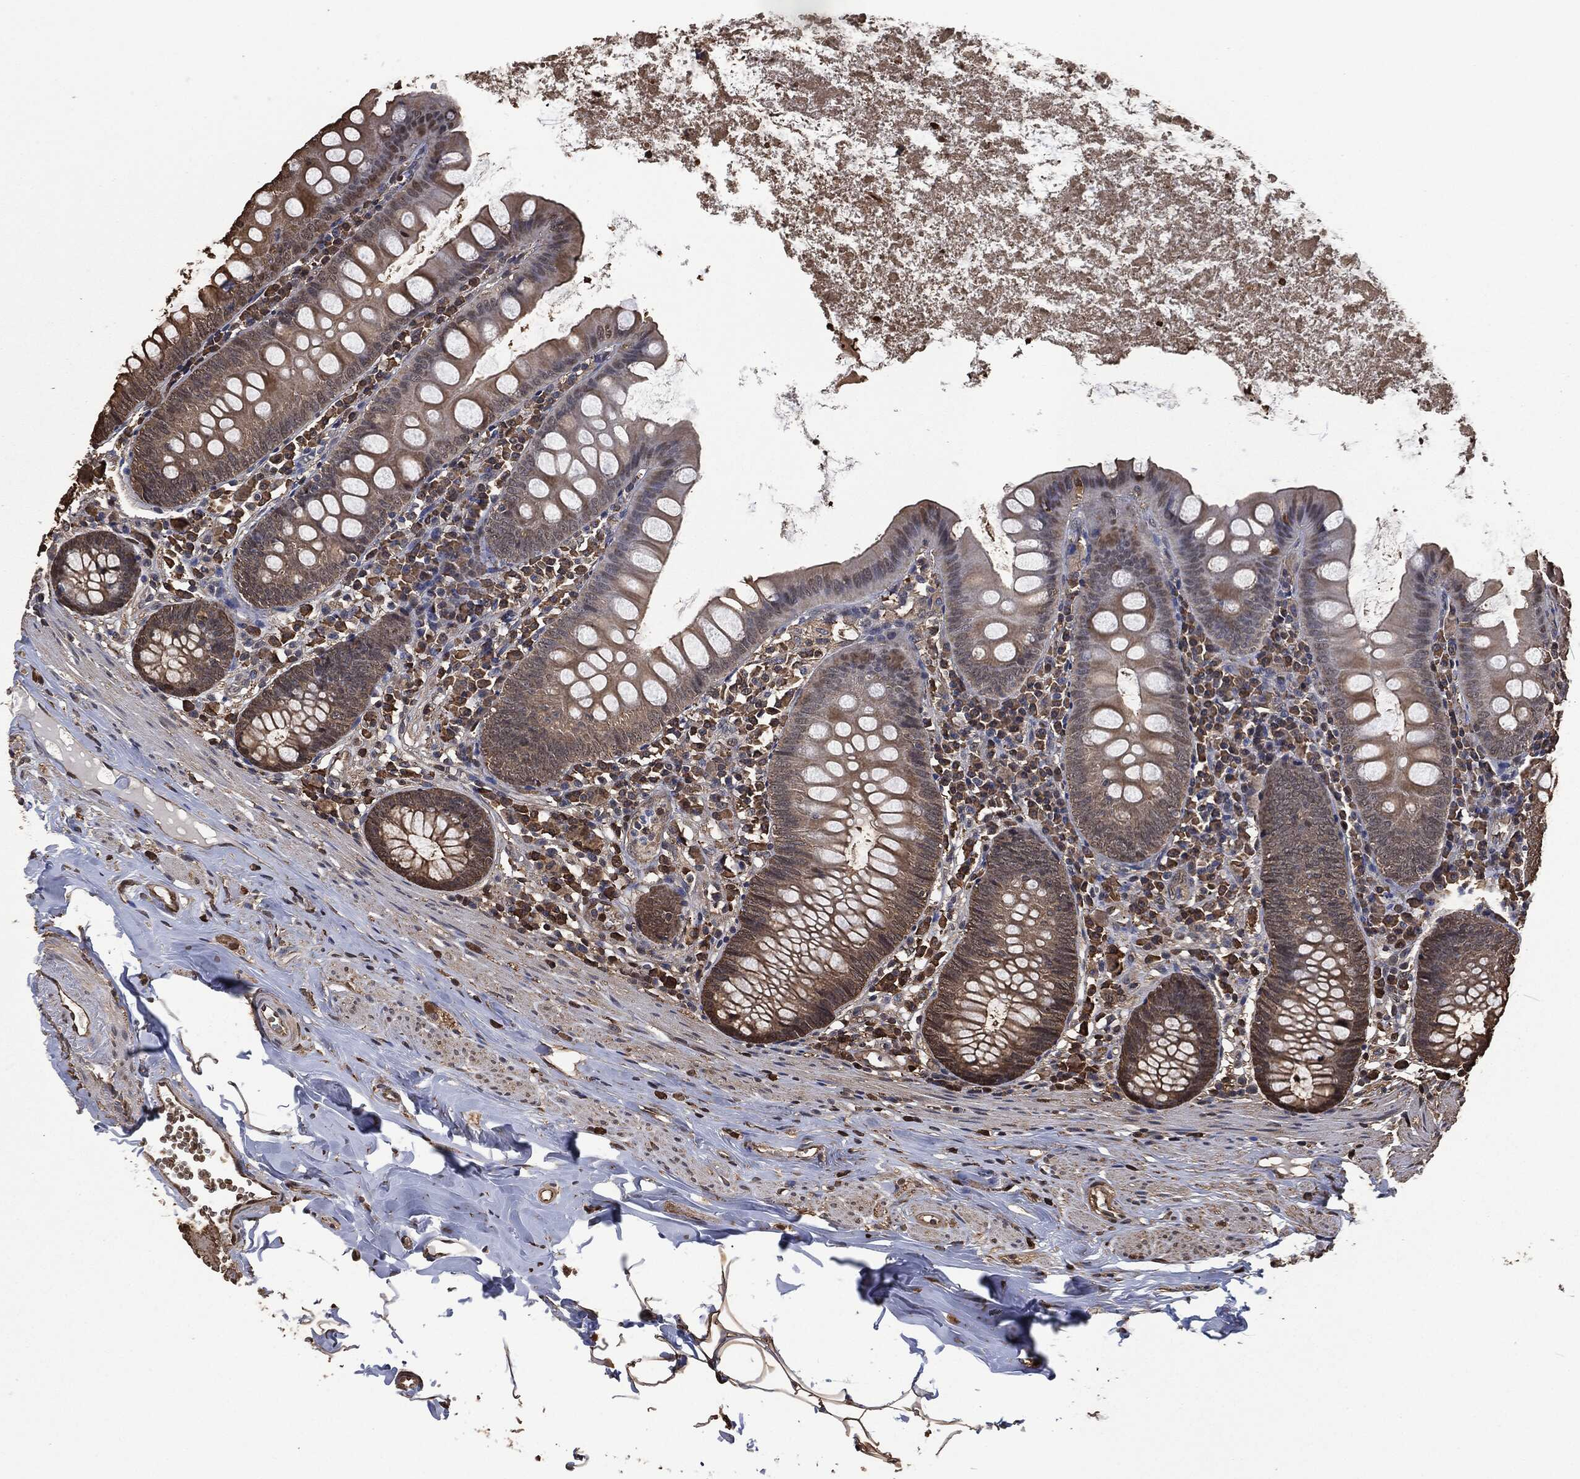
{"staining": {"intensity": "moderate", "quantity": "<25%", "location": "cytoplasmic/membranous"}, "tissue": "appendix", "cell_type": "Glandular cells", "image_type": "normal", "snomed": [{"axis": "morphology", "description": "Normal tissue, NOS"}, {"axis": "topography", "description": "Appendix"}], "caption": "Human appendix stained with a brown dye reveals moderate cytoplasmic/membranous positive positivity in about <25% of glandular cells.", "gene": "PRDX4", "patient": {"sex": "female", "age": 82}}